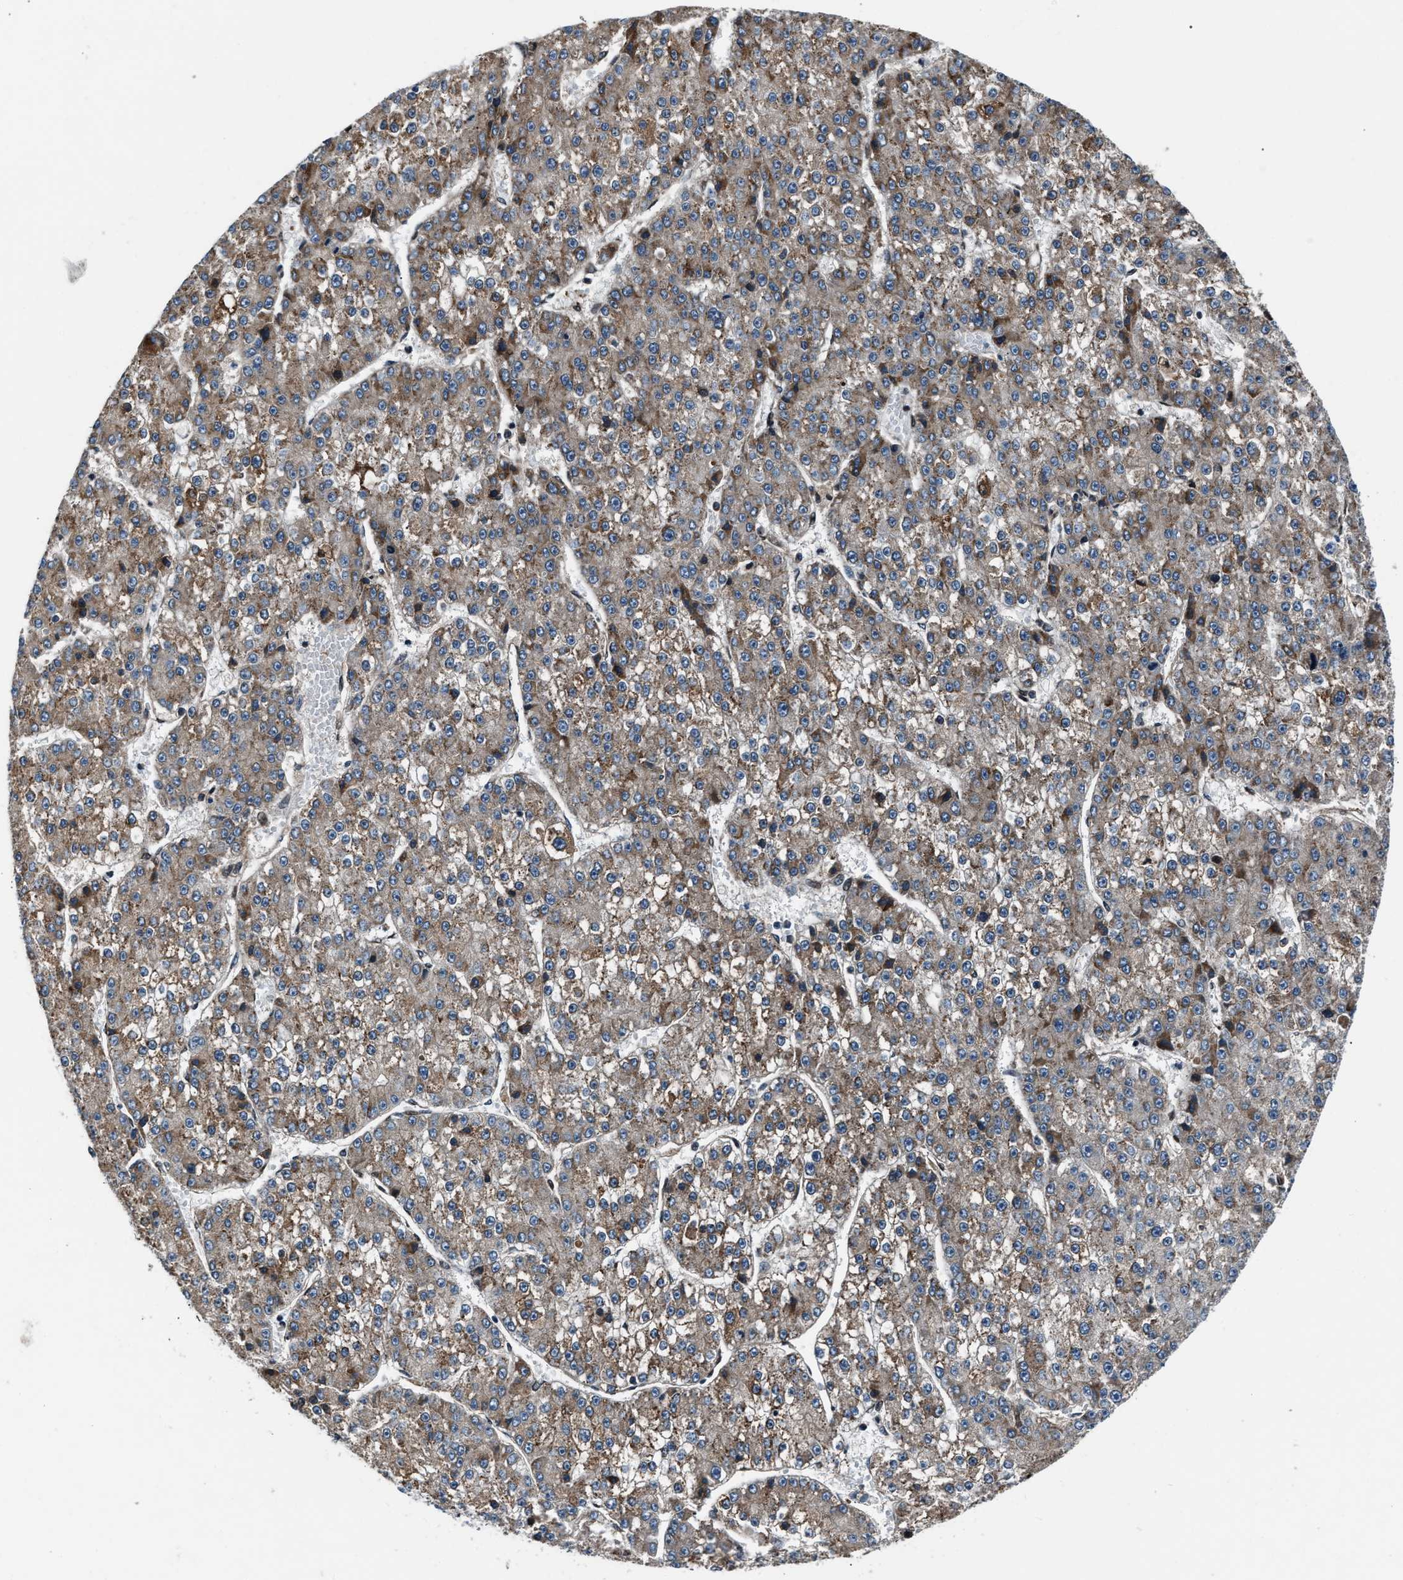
{"staining": {"intensity": "moderate", "quantity": ">75%", "location": "cytoplasmic/membranous"}, "tissue": "liver cancer", "cell_type": "Tumor cells", "image_type": "cancer", "snomed": [{"axis": "morphology", "description": "Carcinoma, Hepatocellular, NOS"}, {"axis": "topography", "description": "Liver"}], "caption": "Hepatocellular carcinoma (liver) stained for a protein exhibits moderate cytoplasmic/membranous positivity in tumor cells. The staining was performed using DAB, with brown indicating positive protein expression. Nuclei are stained blue with hematoxylin.", "gene": "DYNC2I1", "patient": {"sex": "female", "age": 73}}